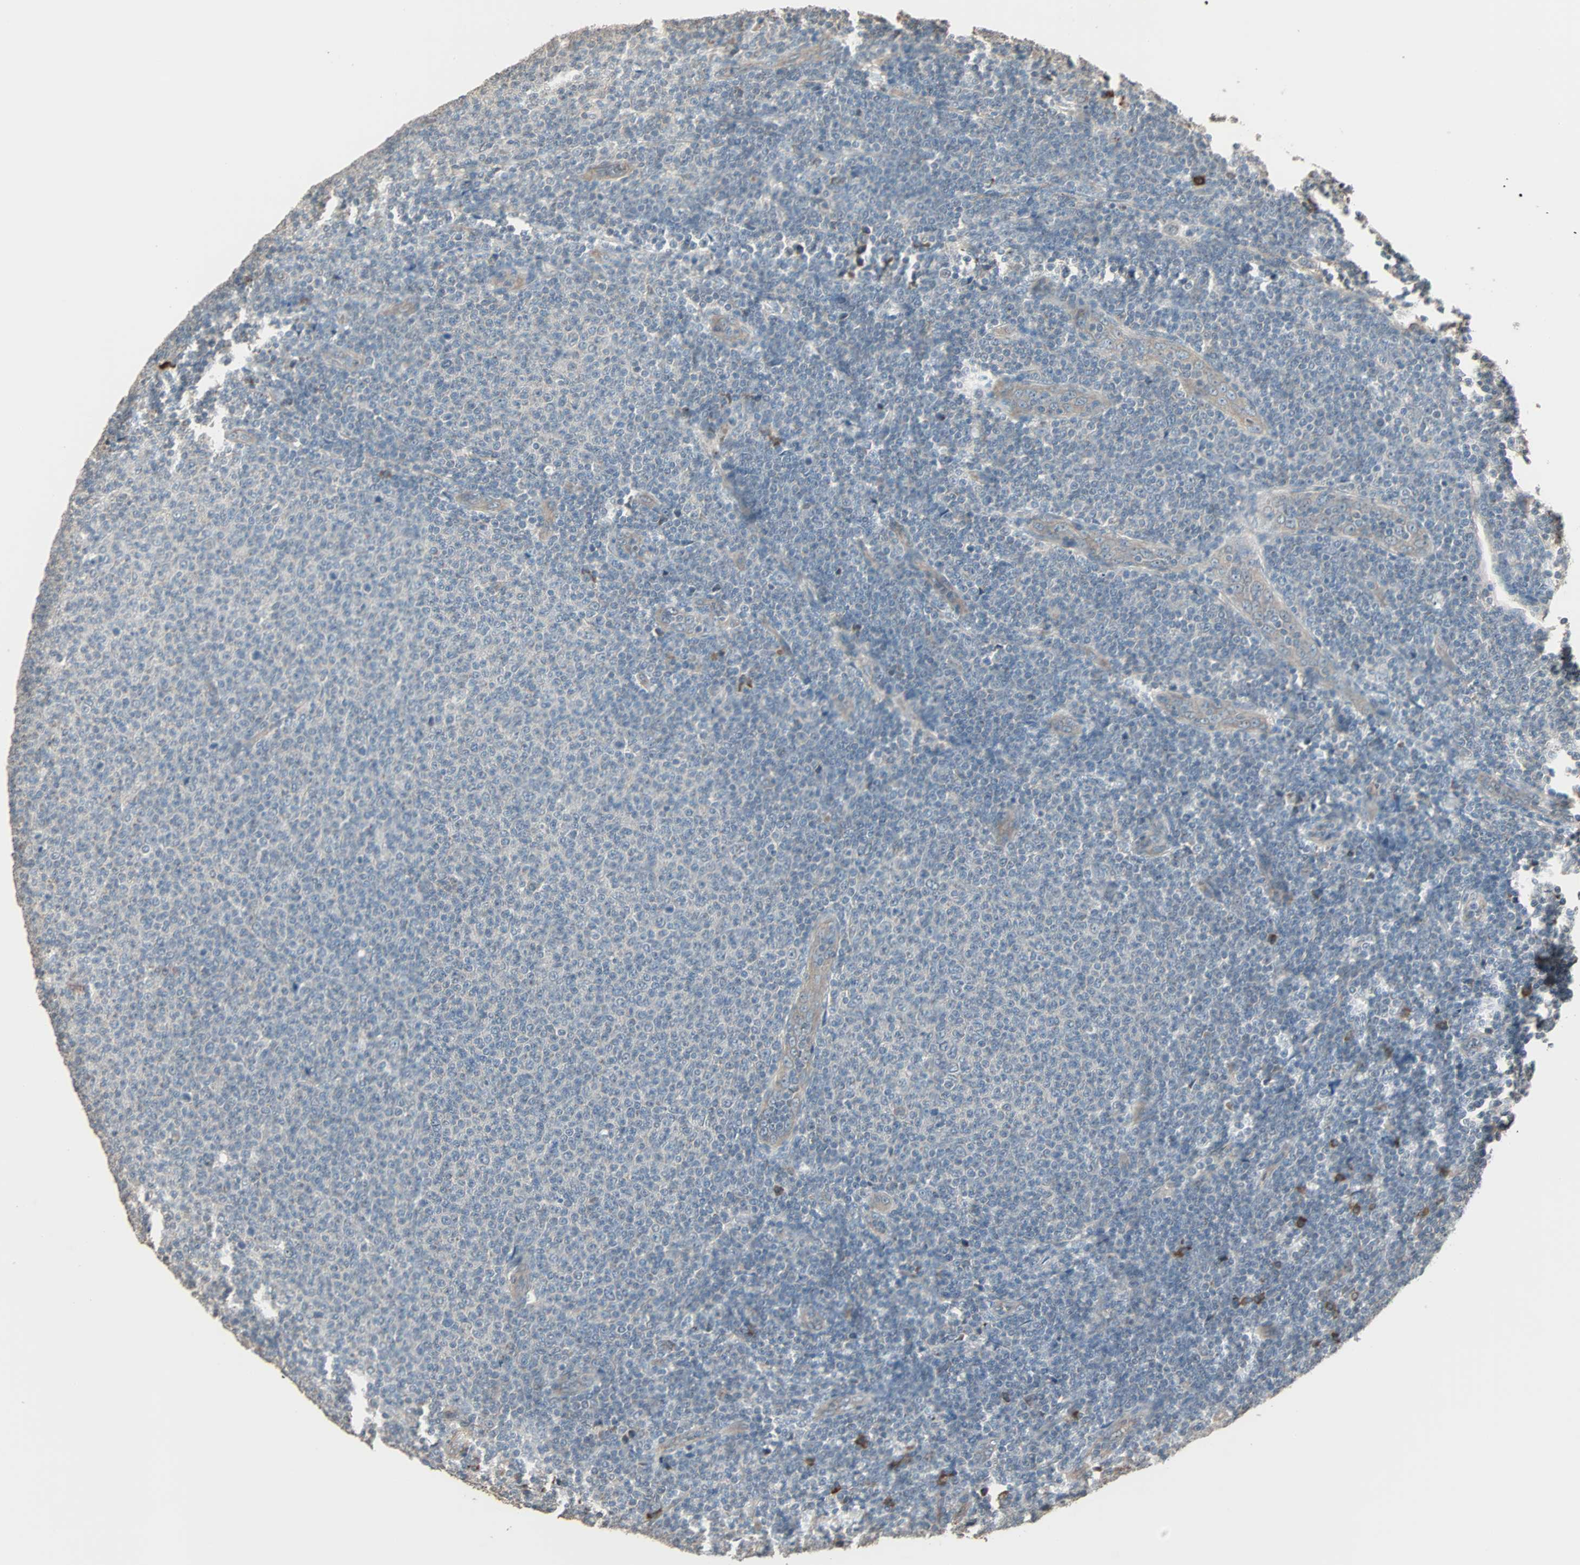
{"staining": {"intensity": "negative", "quantity": "none", "location": "none"}, "tissue": "lymphoma", "cell_type": "Tumor cells", "image_type": "cancer", "snomed": [{"axis": "morphology", "description": "Malignant lymphoma, non-Hodgkin's type, Low grade"}, {"axis": "topography", "description": "Lymph node"}], "caption": "Low-grade malignant lymphoma, non-Hodgkin's type stained for a protein using immunohistochemistry (IHC) shows no positivity tumor cells.", "gene": "GALNT3", "patient": {"sex": "male", "age": 66}}